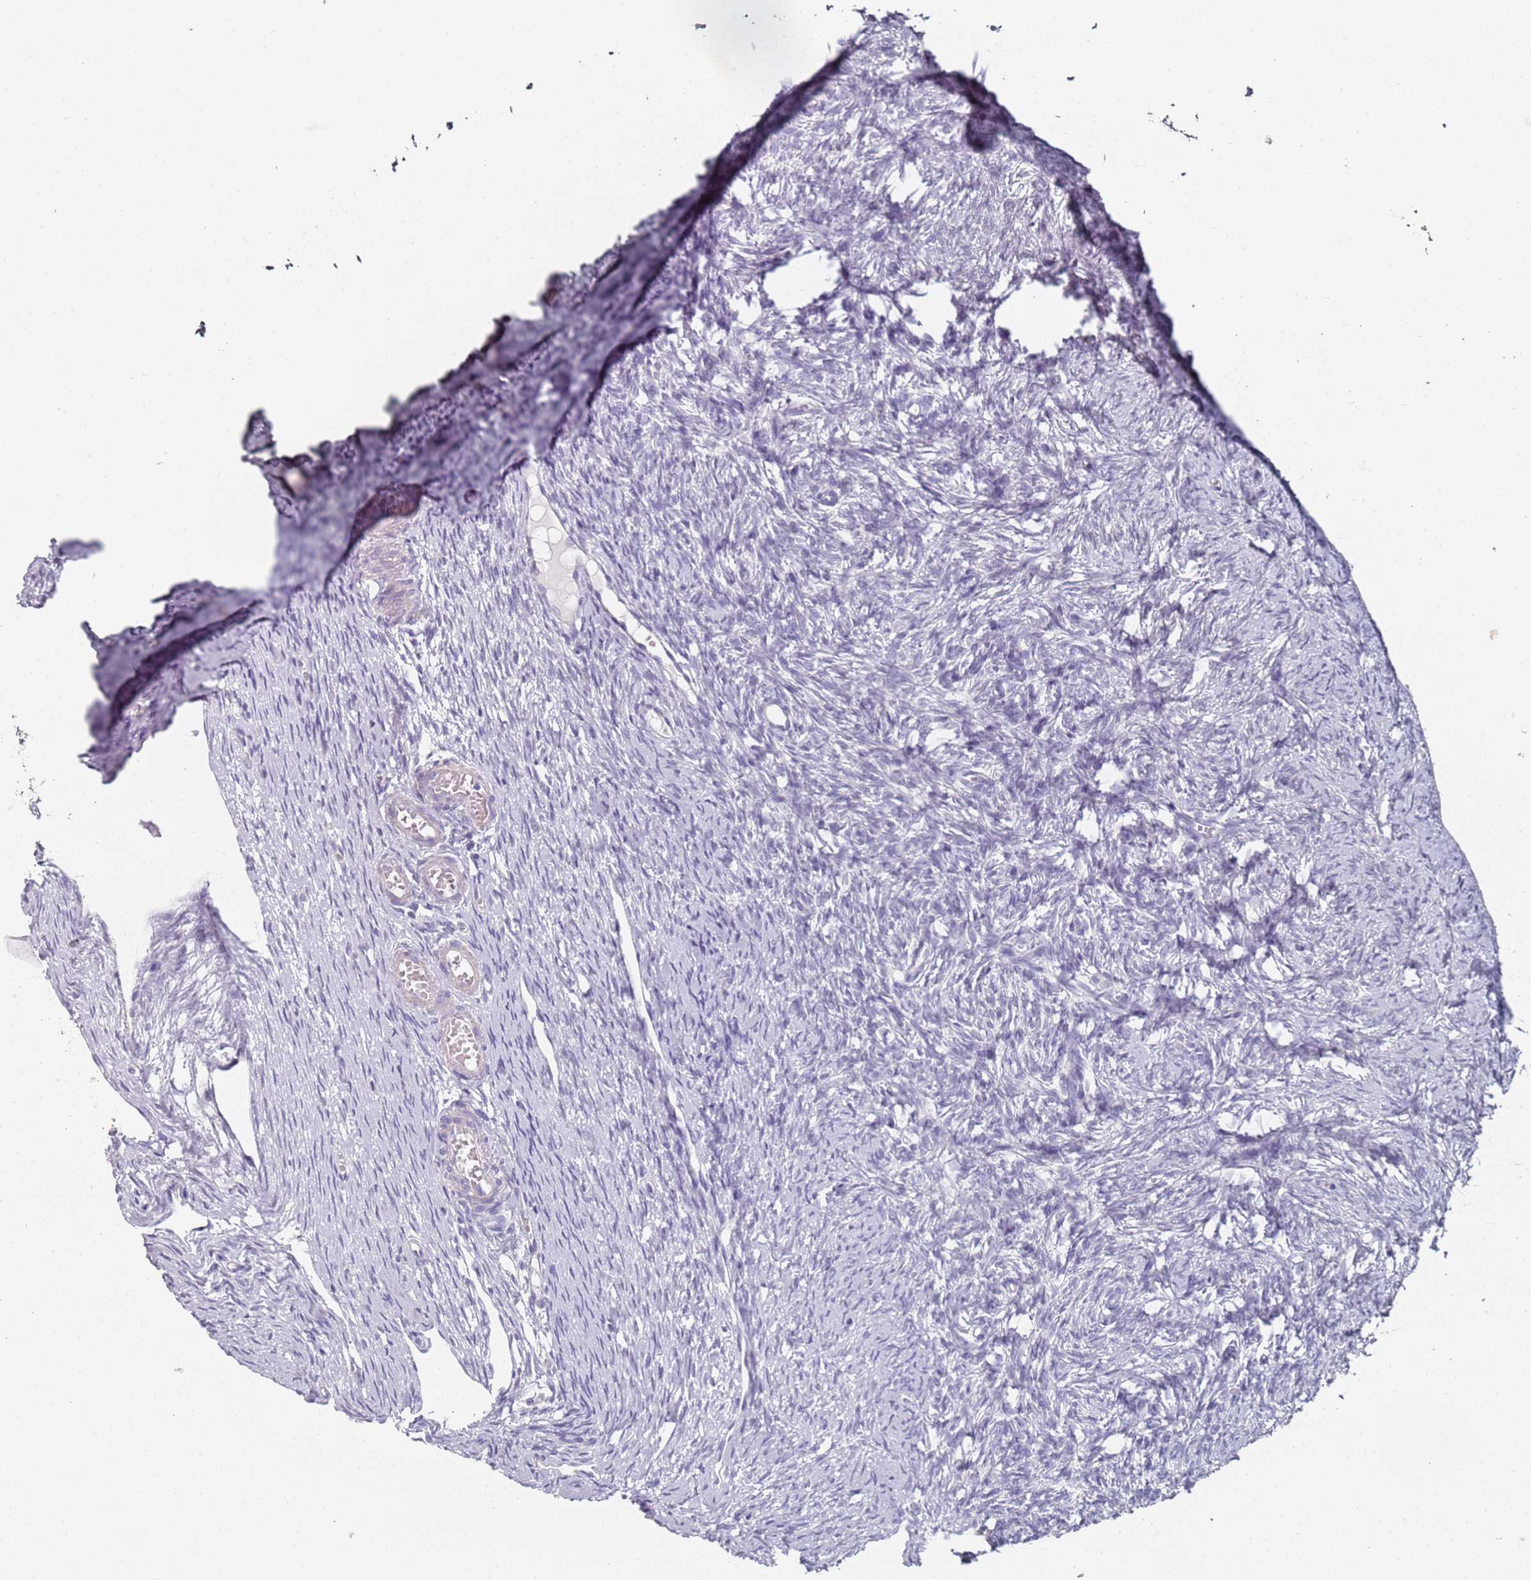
{"staining": {"intensity": "negative", "quantity": "none", "location": "none"}, "tissue": "ovary", "cell_type": "Follicle cells", "image_type": "normal", "snomed": [{"axis": "morphology", "description": "Normal tissue, NOS"}, {"axis": "topography", "description": "Ovary"}], "caption": "An IHC image of normal ovary is shown. There is no staining in follicle cells of ovary.", "gene": "DNAH11", "patient": {"sex": "female", "age": 51}}